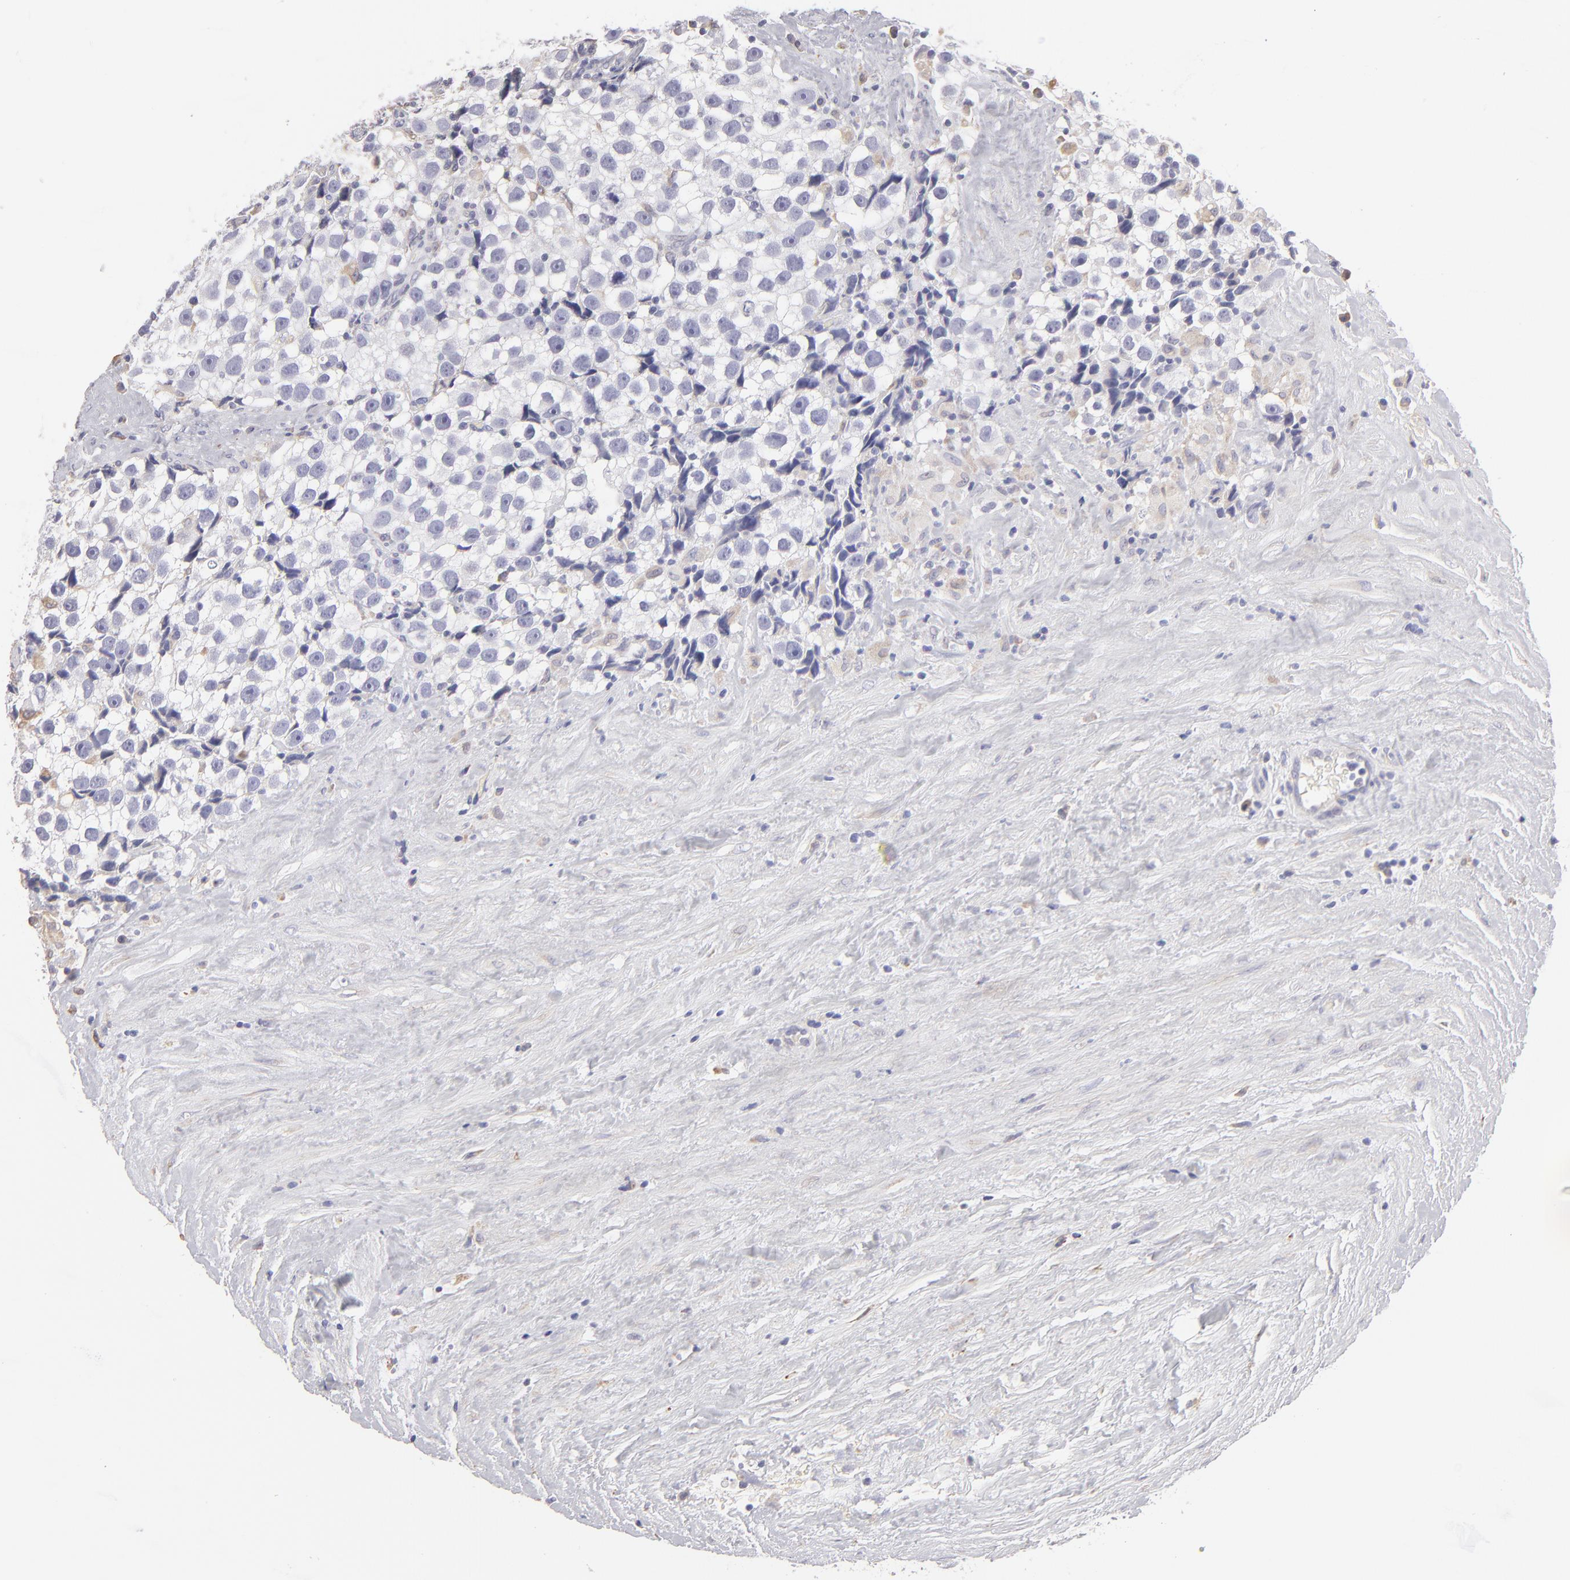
{"staining": {"intensity": "negative", "quantity": "none", "location": "none"}, "tissue": "testis cancer", "cell_type": "Tumor cells", "image_type": "cancer", "snomed": [{"axis": "morphology", "description": "Seminoma, NOS"}, {"axis": "topography", "description": "Testis"}], "caption": "Testis cancer was stained to show a protein in brown. There is no significant positivity in tumor cells. The staining was performed using DAB (3,3'-diaminobenzidine) to visualize the protein expression in brown, while the nuclei were stained in blue with hematoxylin (Magnification: 20x).", "gene": "CALR", "patient": {"sex": "male", "age": 43}}